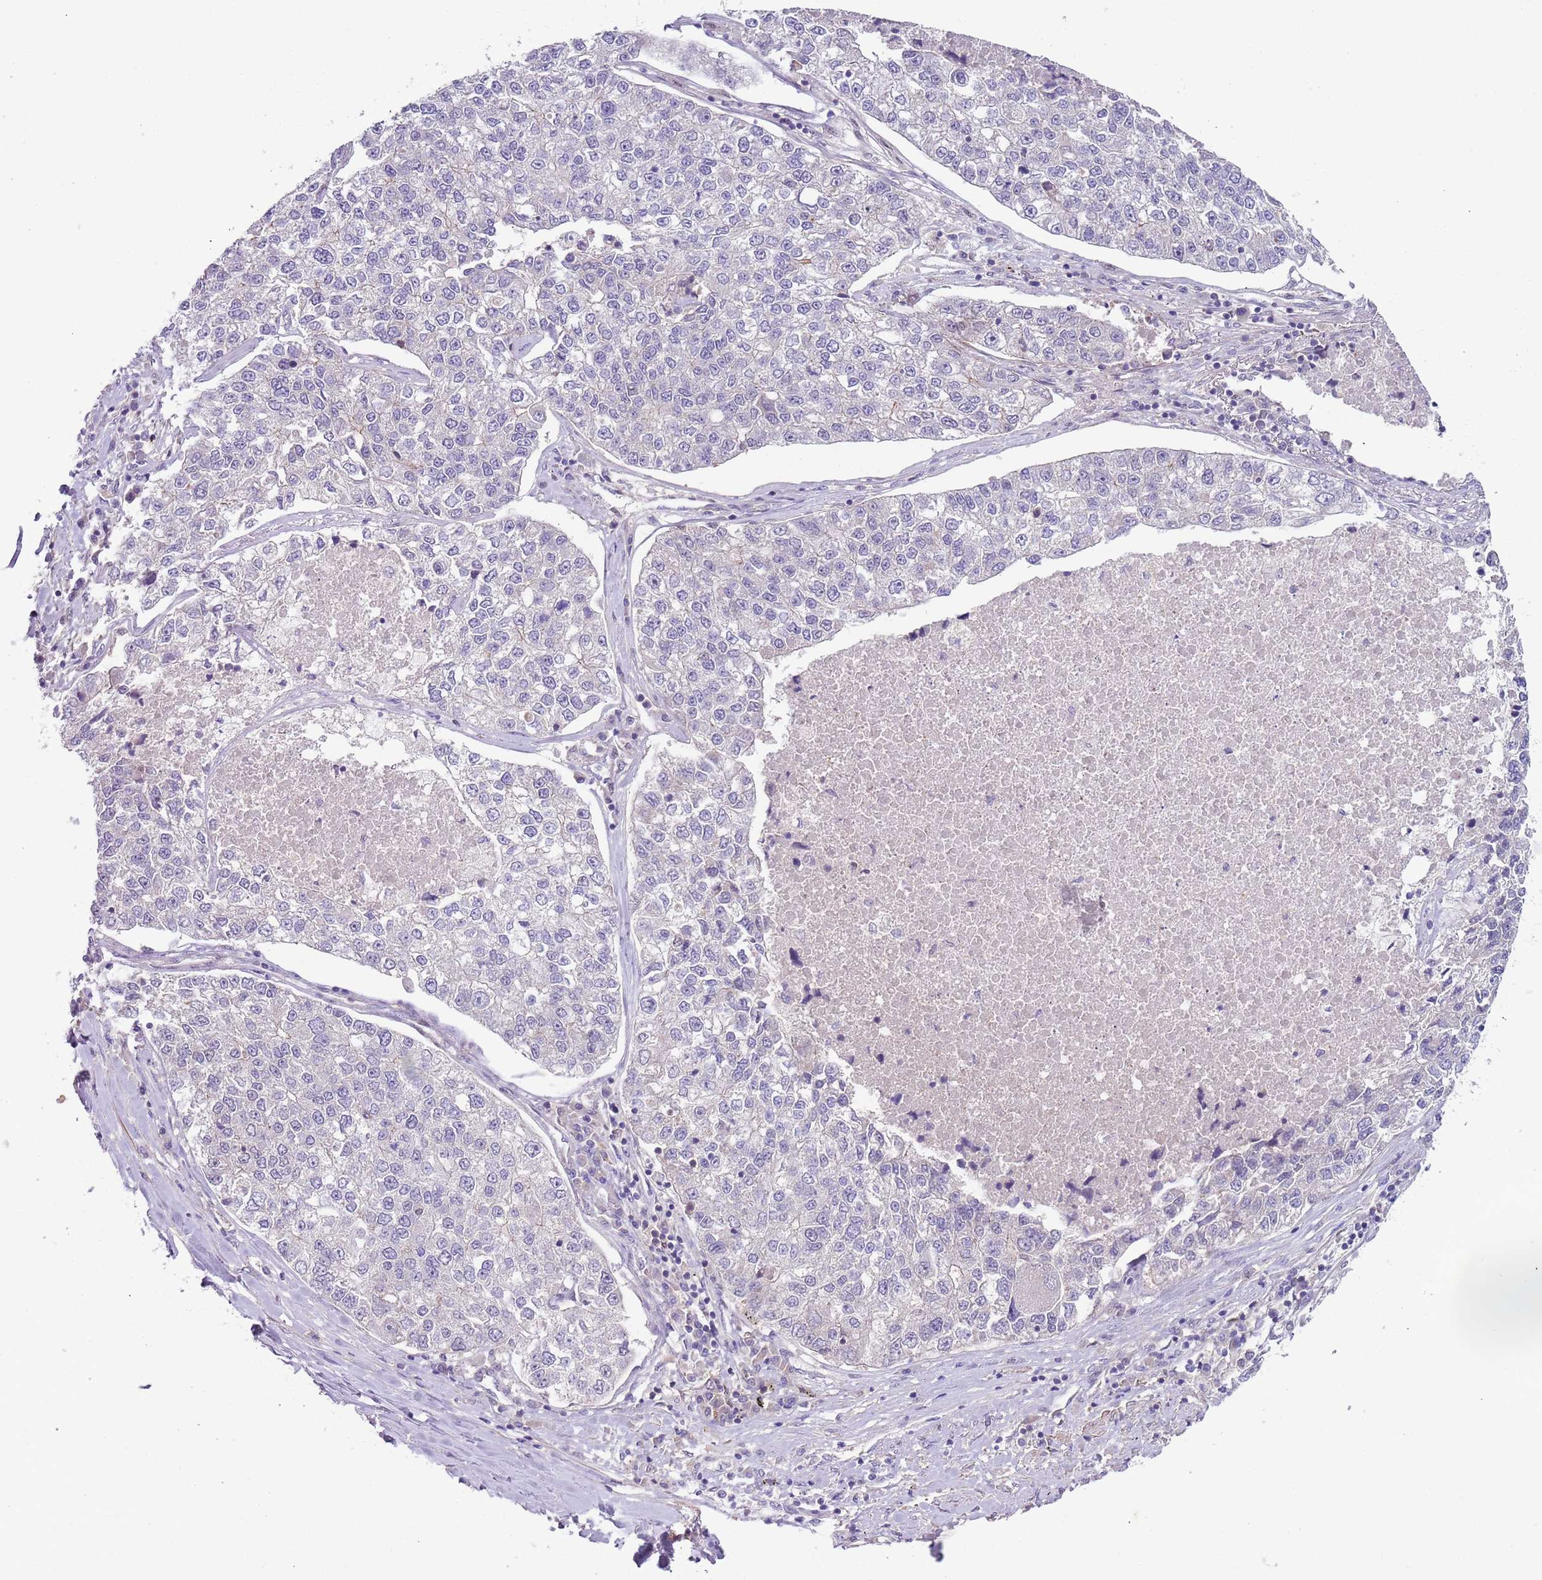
{"staining": {"intensity": "negative", "quantity": "none", "location": "none"}, "tissue": "lung cancer", "cell_type": "Tumor cells", "image_type": "cancer", "snomed": [{"axis": "morphology", "description": "Adenocarcinoma, NOS"}, {"axis": "topography", "description": "Lung"}], "caption": "High magnification brightfield microscopy of adenocarcinoma (lung) stained with DAB (3,3'-diaminobenzidine) (brown) and counterstained with hematoxylin (blue): tumor cells show no significant staining.", "gene": "RMND5B", "patient": {"sex": "male", "age": 49}}